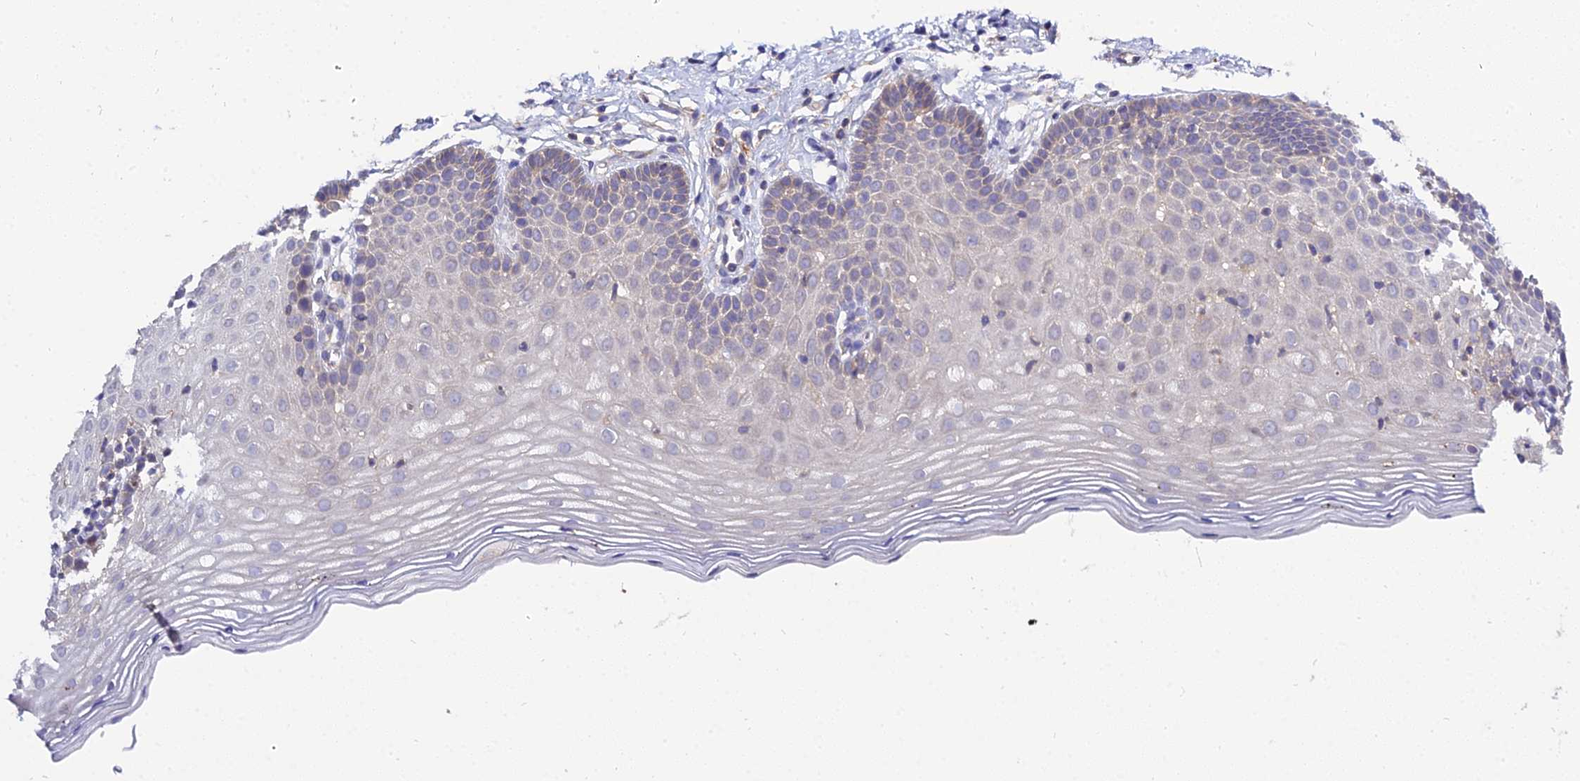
{"staining": {"intensity": "moderate", "quantity": "<25%", "location": "cytoplasmic/membranous"}, "tissue": "cervix", "cell_type": "Glandular cells", "image_type": "normal", "snomed": [{"axis": "morphology", "description": "Normal tissue, NOS"}, {"axis": "topography", "description": "Cervix"}], "caption": "IHC photomicrograph of benign cervix: cervix stained using immunohistochemistry demonstrates low levels of moderate protein expression localized specifically in the cytoplasmic/membranous of glandular cells, appearing as a cytoplasmic/membranous brown color.", "gene": "C2orf69", "patient": {"sex": "female", "age": 36}}